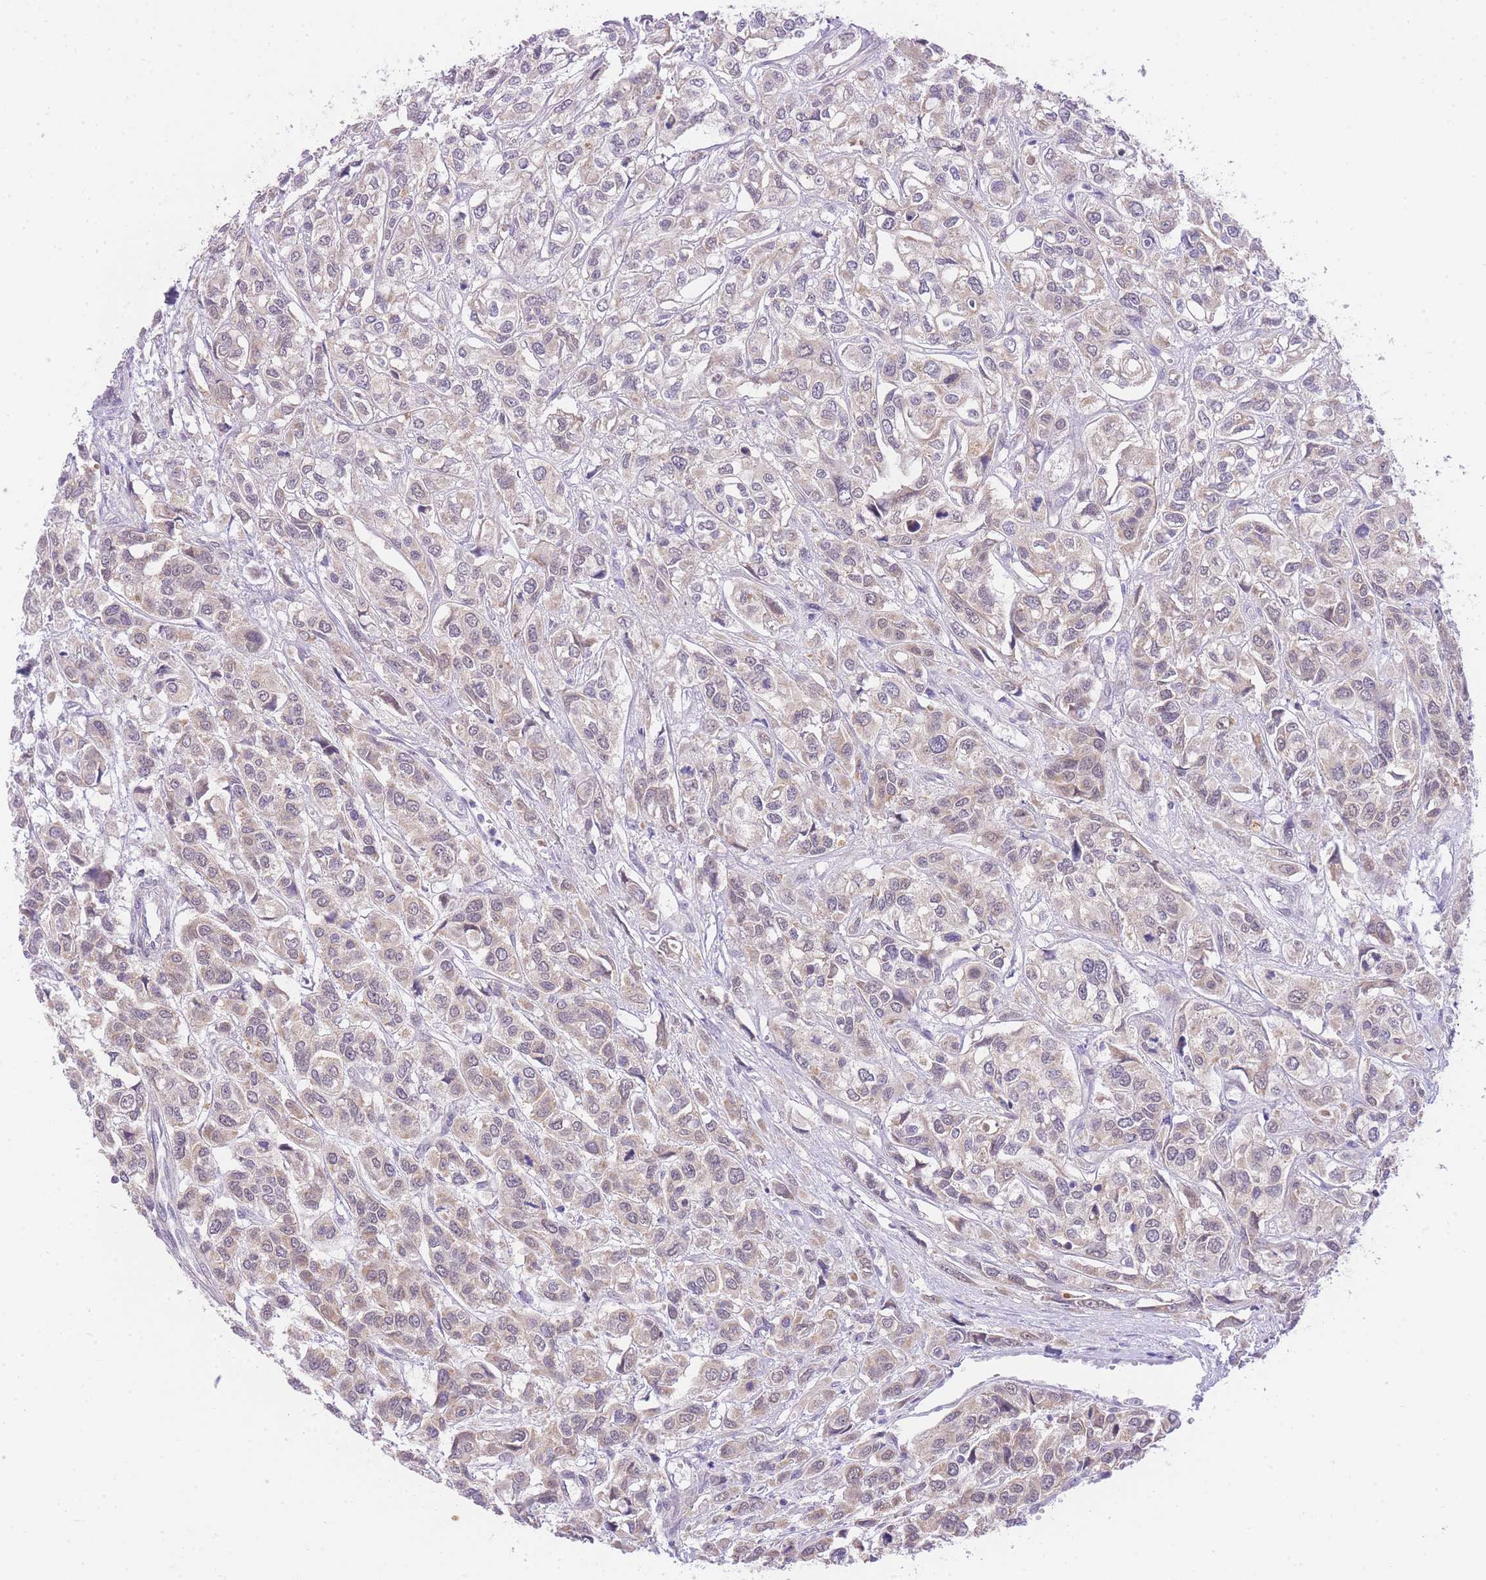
{"staining": {"intensity": "weak", "quantity": "25%-75%", "location": "cytoplasmic/membranous"}, "tissue": "urothelial cancer", "cell_type": "Tumor cells", "image_type": "cancer", "snomed": [{"axis": "morphology", "description": "Urothelial carcinoma, High grade"}, {"axis": "topography", "description": "Urinary bladder"}], "caption": "Immunohistochemical staining of human high-grade urothelial carcinoma exhibits weak cytoplasmic/membranous protein expression in approximately 25%-75% of tumor cells.", "gene": "UBXN7", "patient": {"sex": "male", "age": 67}}